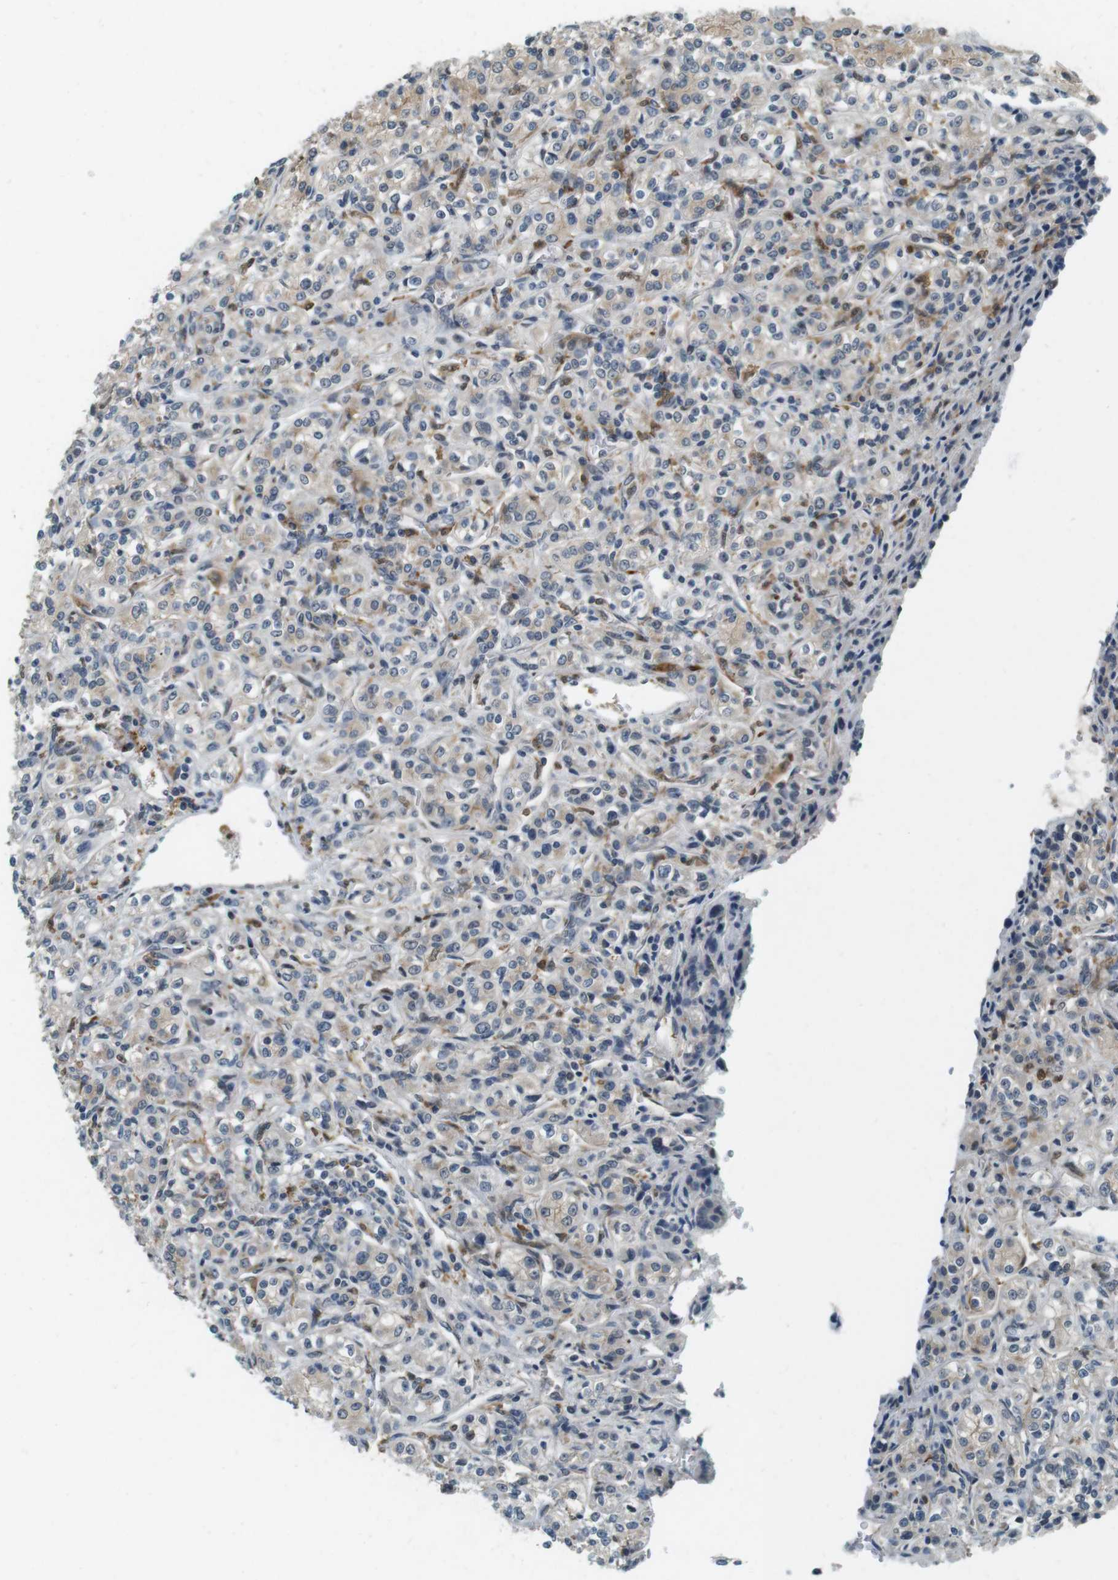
{"staining": {"intensity": "weak", "quantity": "<25%", "location": "cytoplasmic/membranous"}, "tissue": "renal cancer", "cell_type": "Tumor cells", "image_type": "cancer", "snomed": [{"axis": "morphology", "description": "Adenocarcinoma, NOS"}, {"axis": "topography", "description": "Kidney"}], "caption": "Tumor cells show no significant protein staining in renal adenocarcinoma. (DAB (3,3'-diaminobenzidine) immunohistochemistry (IHC) visualized using brightfield microscopy, high magnification).", "gene": "CDK14", "patient": {"sex": "male", "age": 77}}